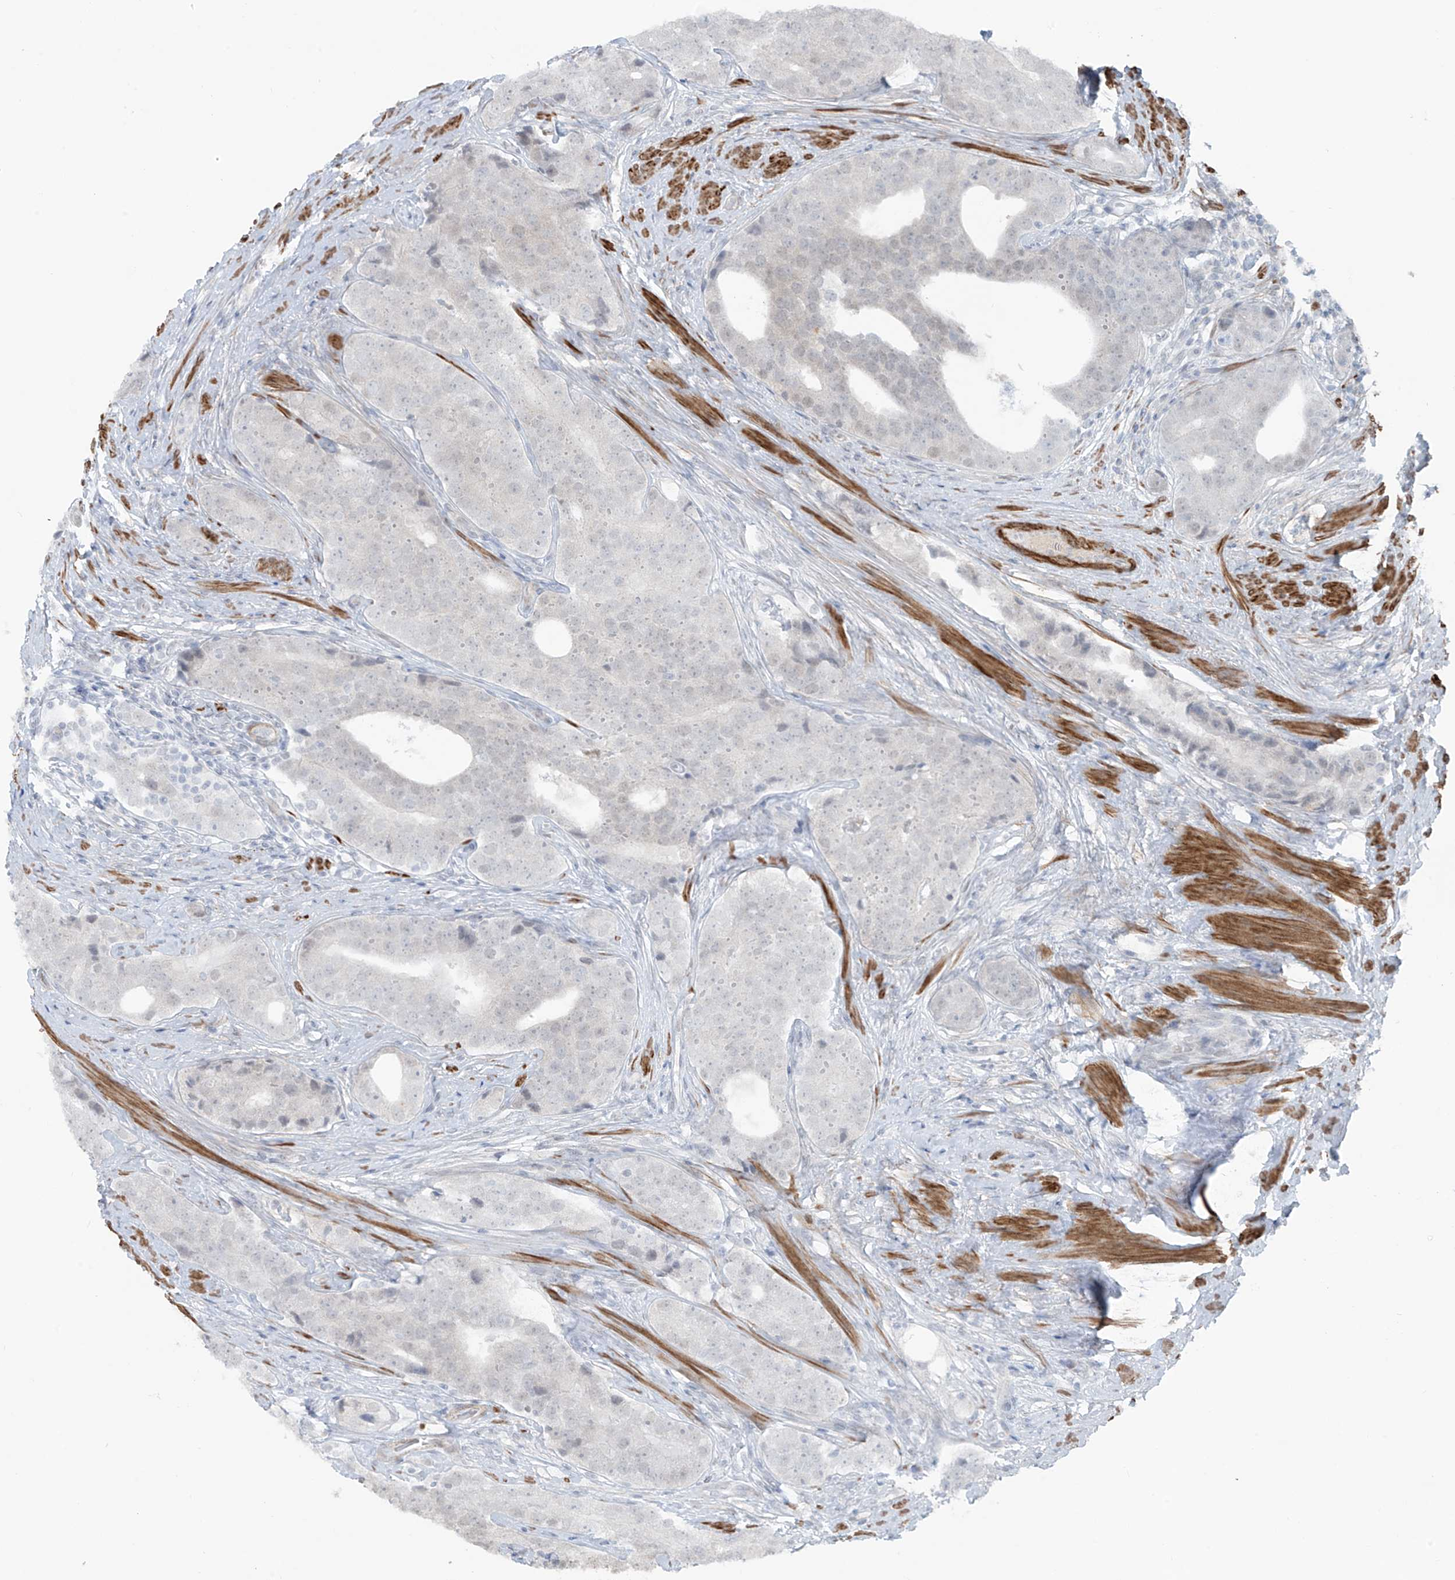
{"staining": {"intensity": "negative", "quantity": "none", "location": "none"}, "tissue": "prostate cancer", "cell_type": "Tumor cells", "image_type": "cancer", "snomed": [{"axis": "morphology", "description": "Adenocarcinoma, High grade"}, {"axis": "topography", "description": "Prostate"}], "caption": "Immunohistochemistry histopathology image of neoplastic tissue: prostate cancer stained with DAB shows no significant protein staining in tumor cells.", "gene": "RASGEF1A", "patient": {"sex": "male", "age": 56}}